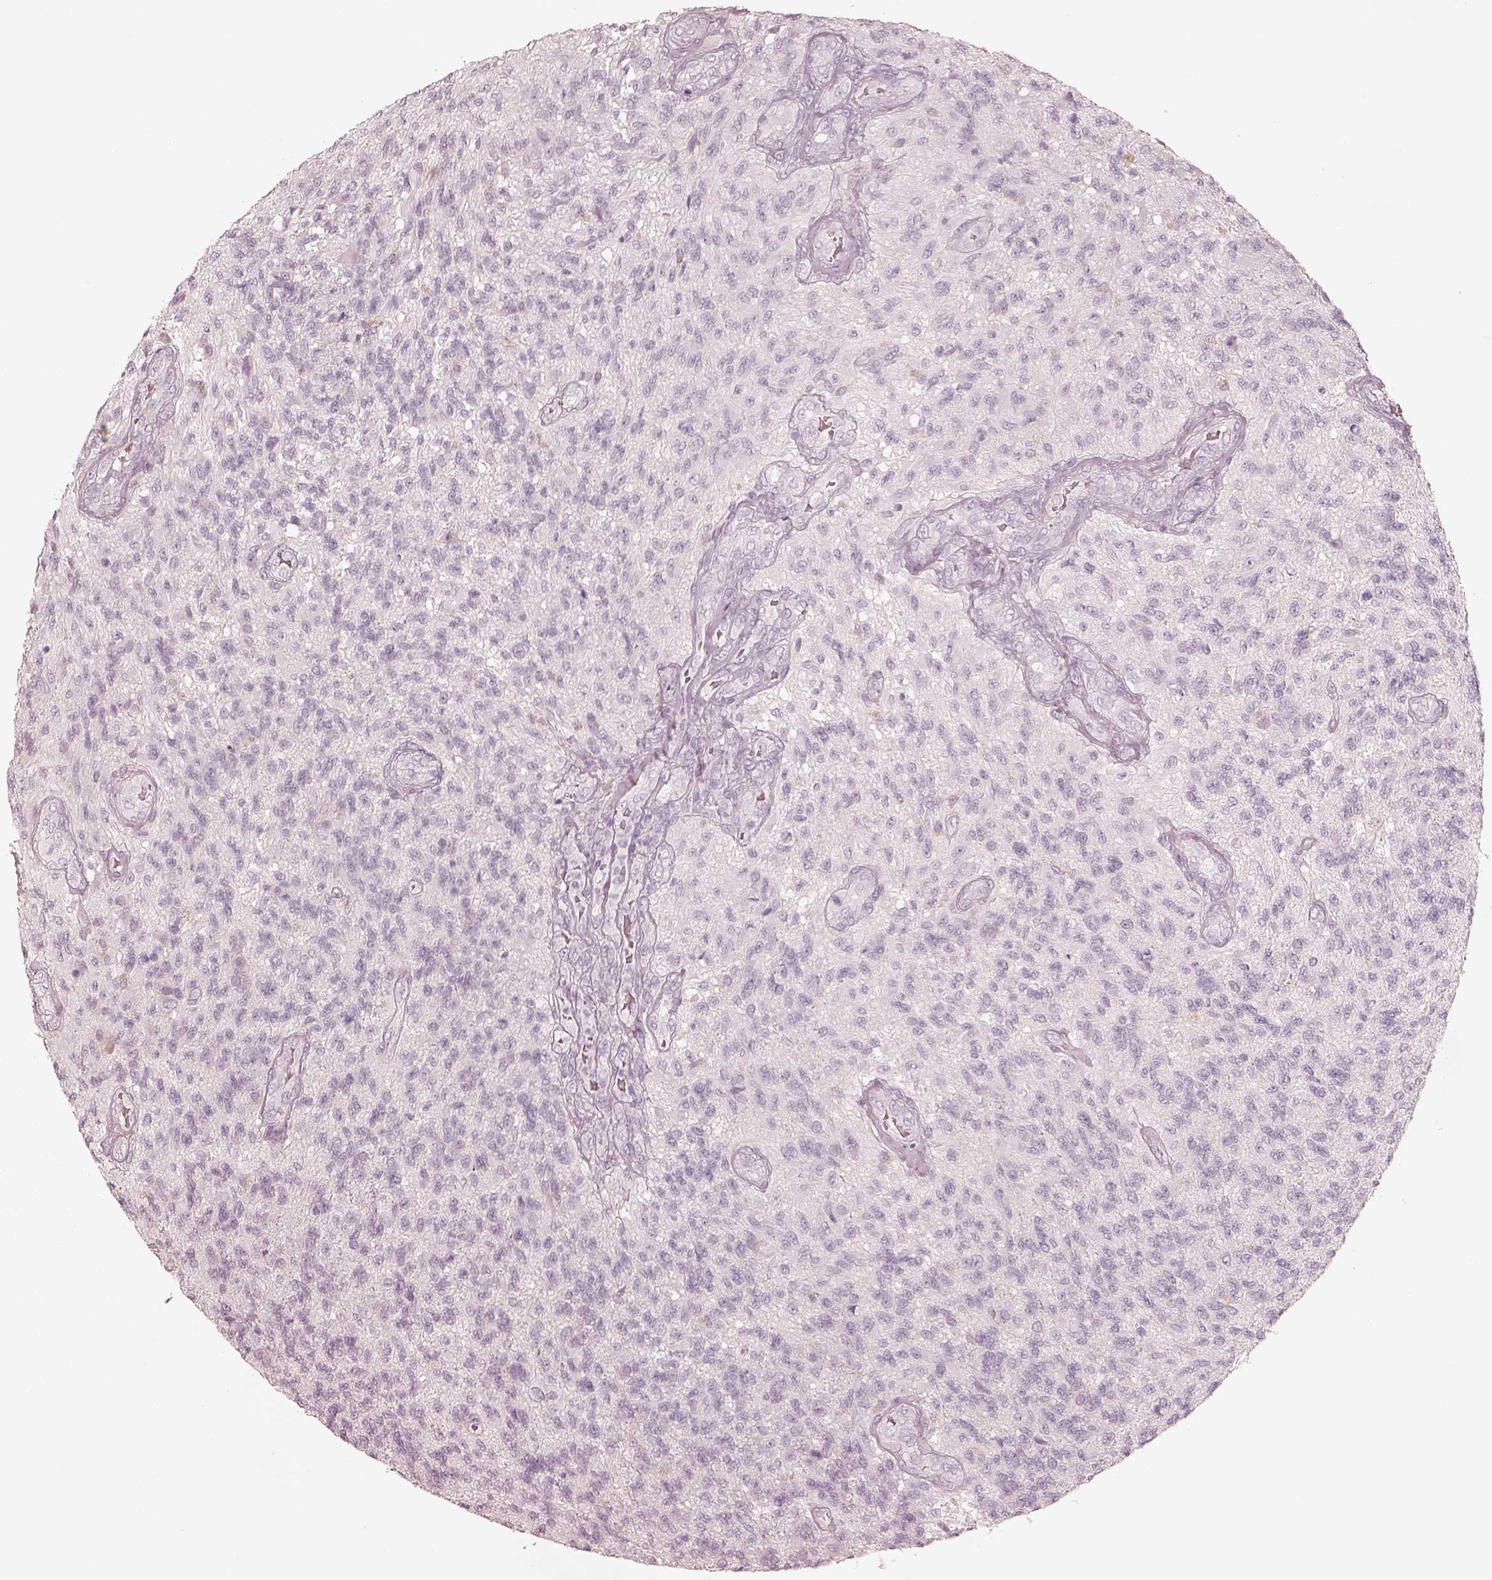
{"staining": {"intensity": "negative", "quantity": "none", "location": "none"}, "tissue": "glioma", "cell_type": "Tumor cells", "image_type": "cancer", "snomed": [{"axis": "morphology", "description": "Glioma, malignant, High grade"}, {"axis": "topography", "description": "Brain"}], "caption": "There is no significant expression in tumor cells of malignant glioma (high-grade).", "gene": "KRT82", "patient": {"sex": "male", "age": 56}}